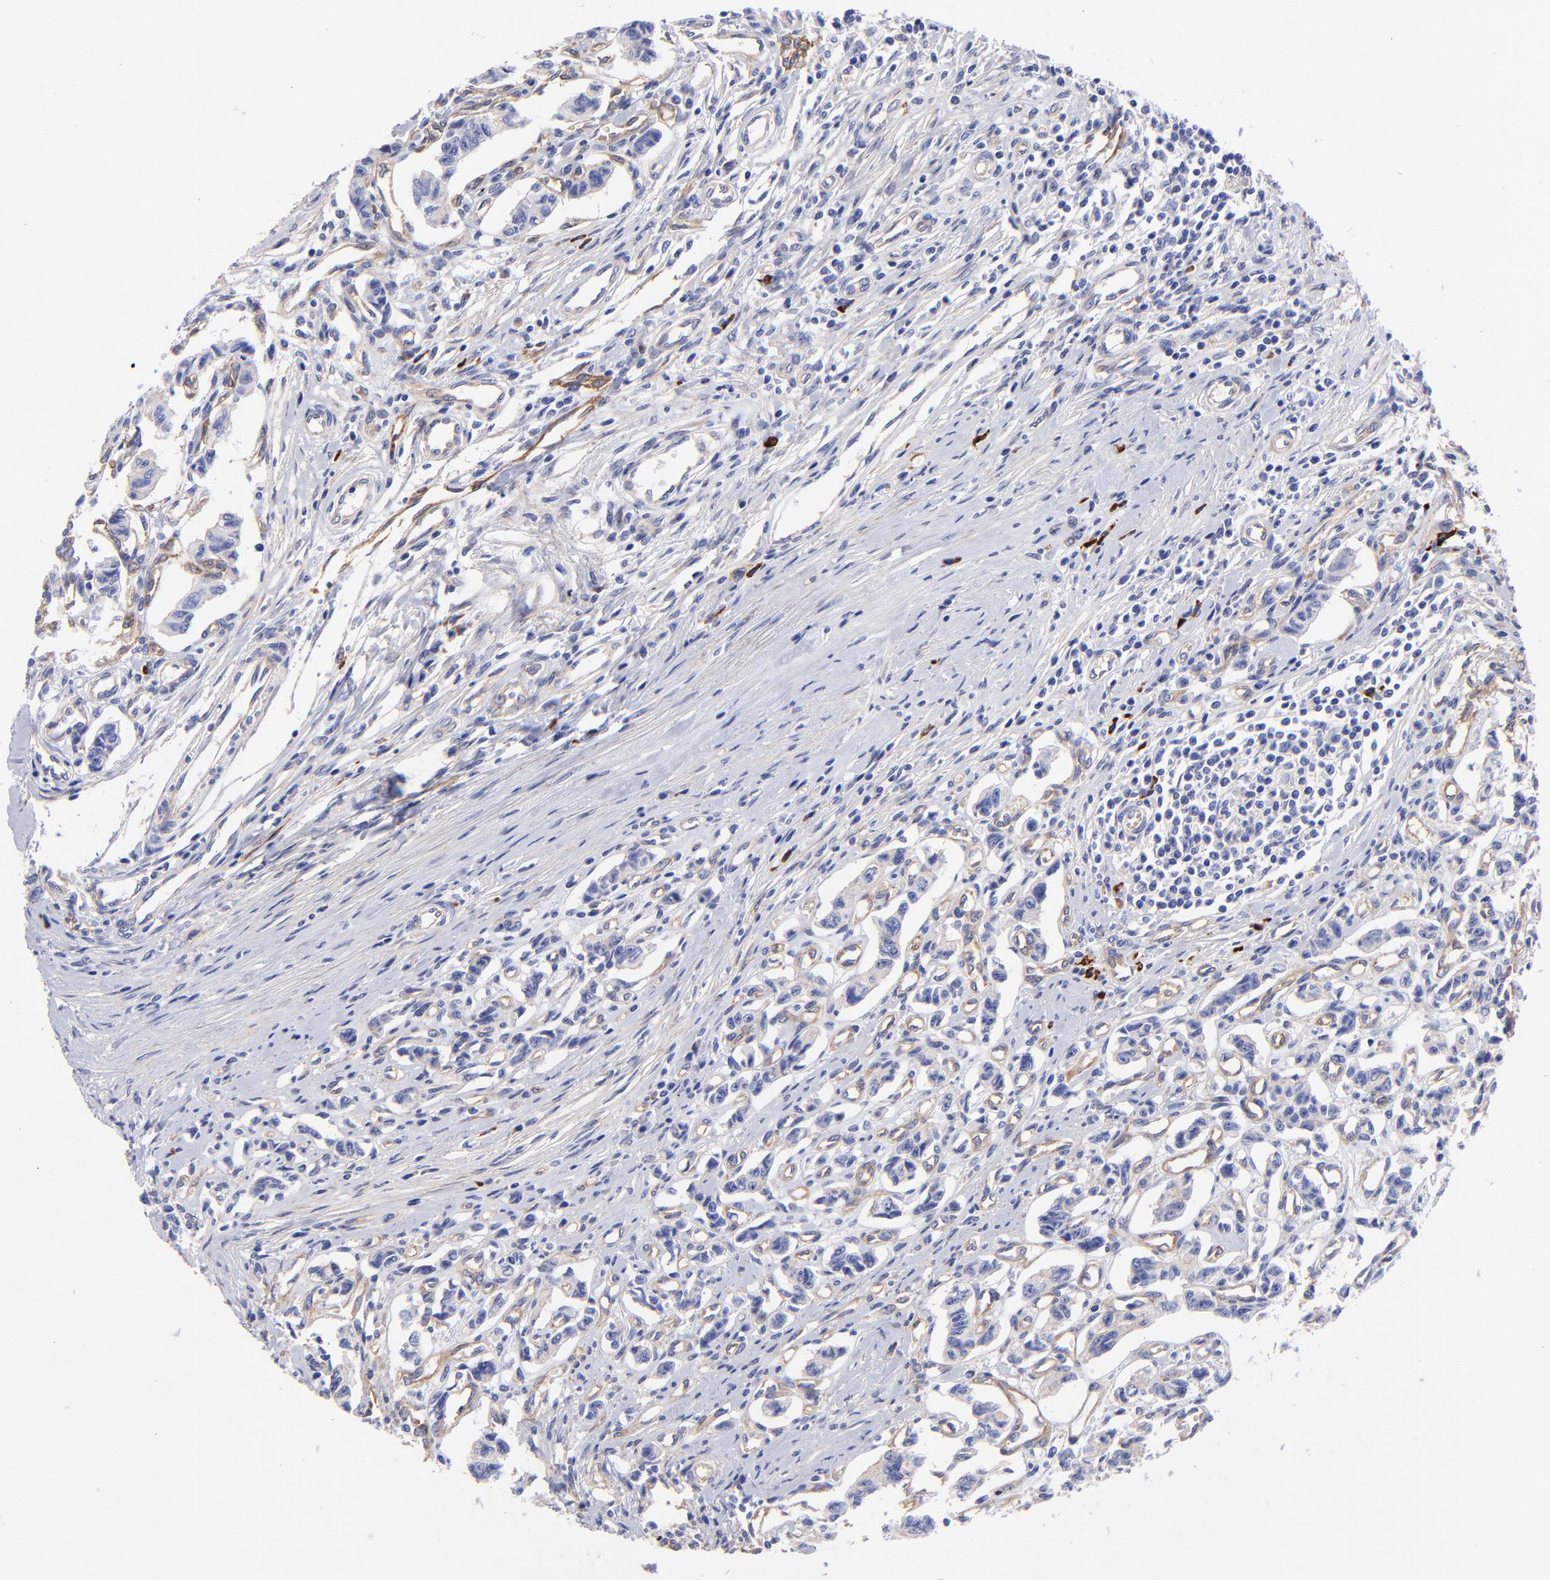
{"staining": {"intensity": "weak", "quantity": "<25%", "location": "cytoplasmic/membranous"}, "tissue": "renal cancer", "cell_type": "Tumor cells", "image_type": "cancer", "snomed": [{"axis": "morphology", "description": "Carcinoid, malignant, NOS"}, {"axis": "topography", "description": "Kidney"}], "caption": "High power microscopy histopathology image of an immunohistochemistry (IHC) micrograph of renal cancer, revealing no significant staining in tumor cells.", "gene": "PPFIBP1", "patient": {"sex": "female", "age": 41}}